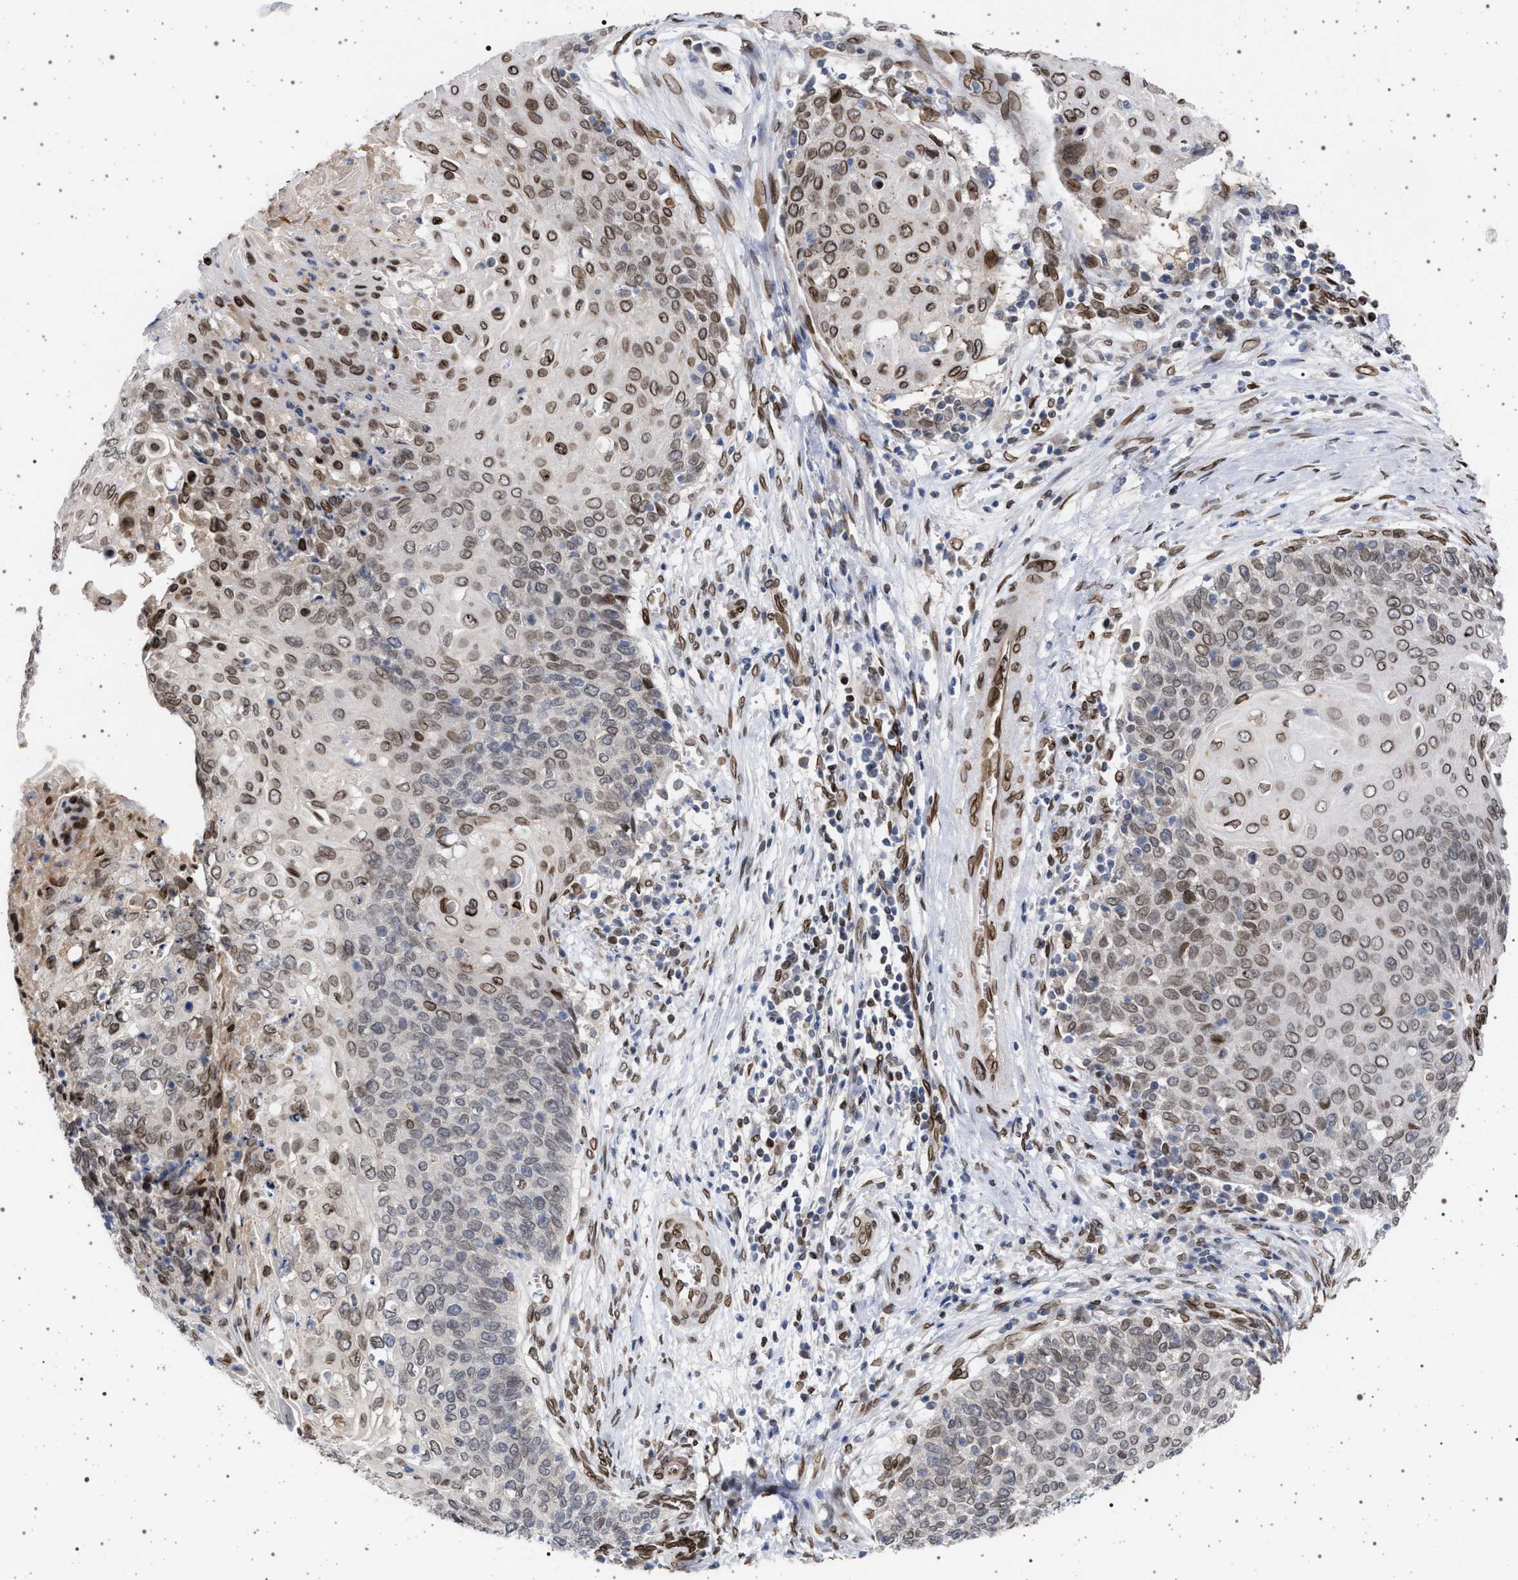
{"staining": {"intensity": "moderate", "quantity": ">75%", "location": "cytoplasmic/membranous,nuclear"}, "tissue": "cervical cancer", "cell_type": "Tumor cells", "image_type": "cancer", "snomed": [{"axis": "morphology", "description": "Squamous cell carcinoma, NOS"}, {"axis": "topography", "description": "Cervix"}], "caption": "A micrograph showing moderate cytoplasmic/membranous and nuclear positivity in approximately >75% of tumor cells in cervical cancer, as visualized by brown immunohistochemical staining.", "gene": "ING2", "patient": {"sex": "female", "age": 39}}